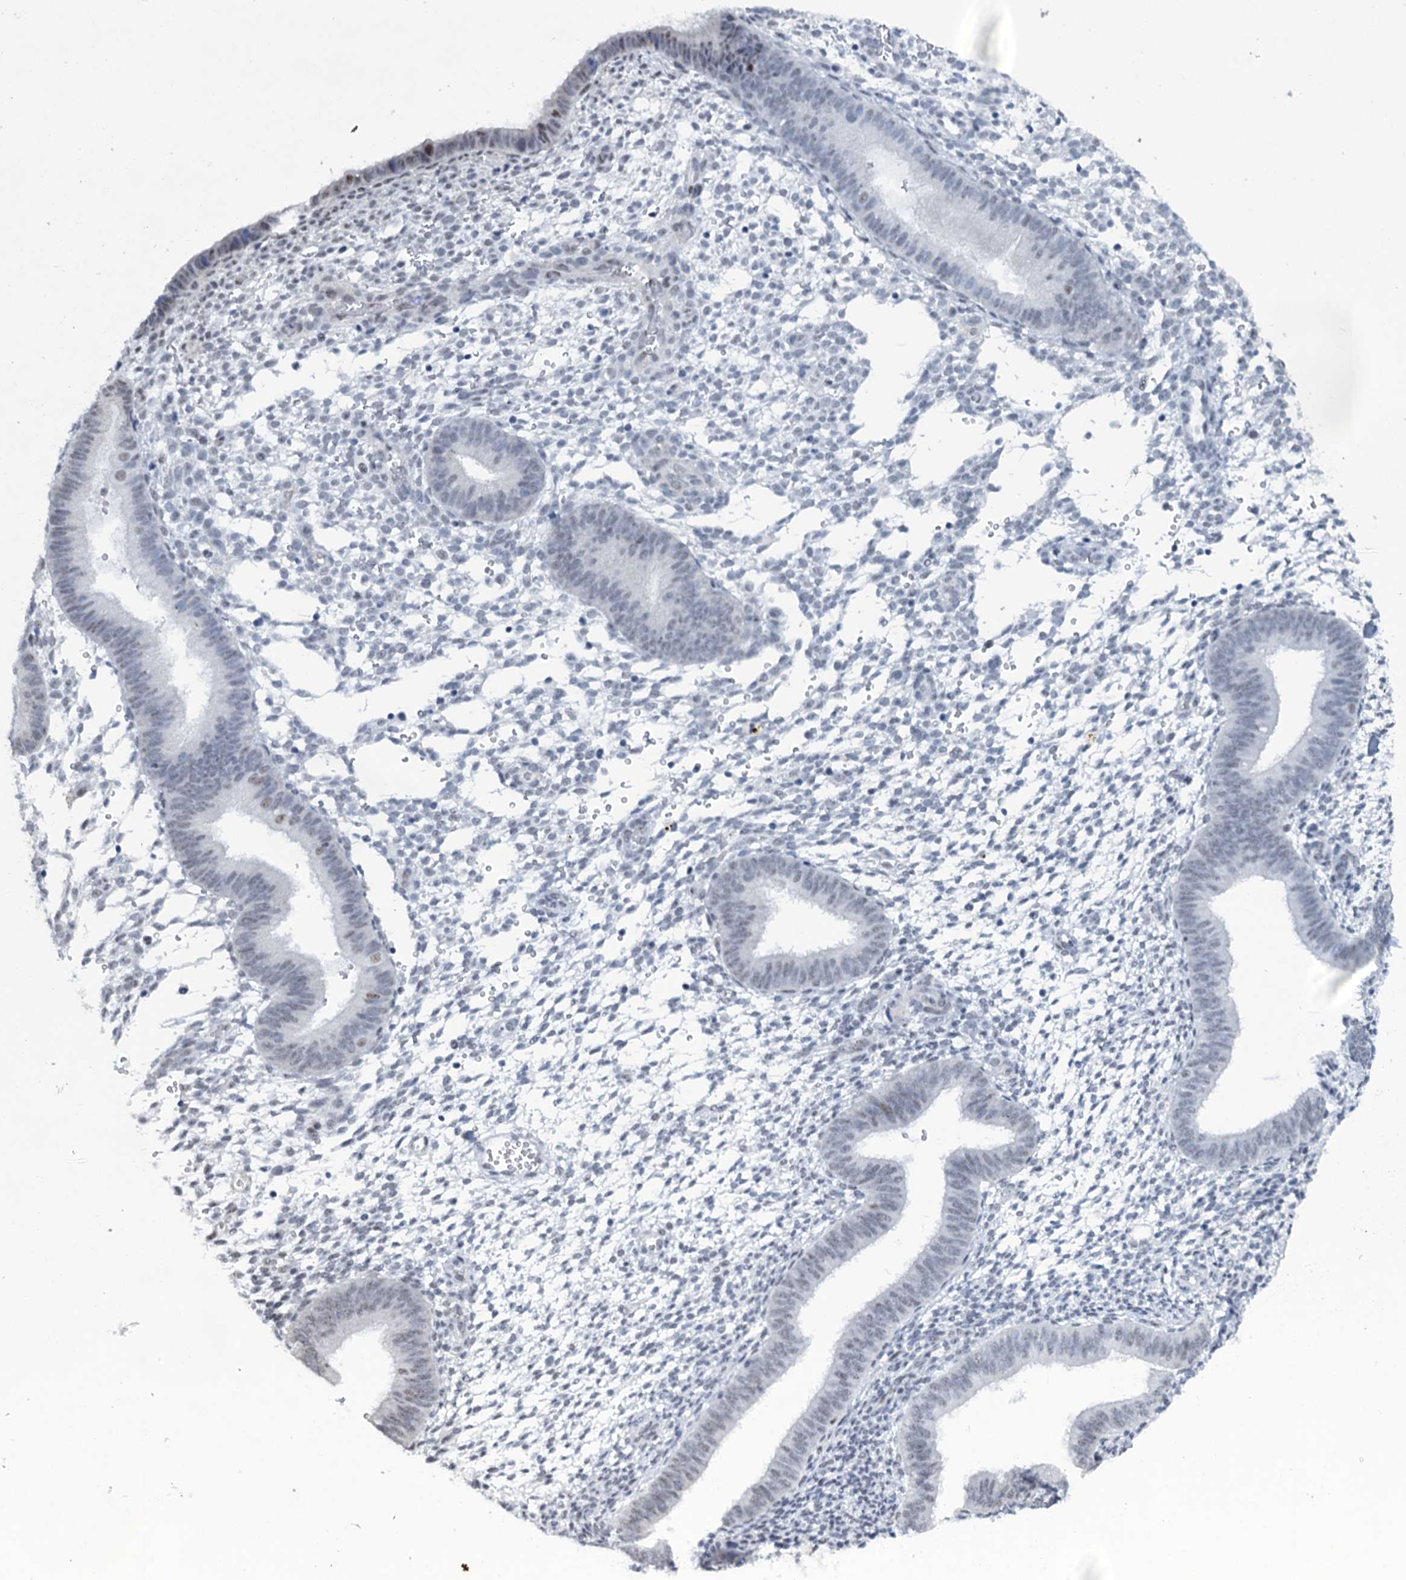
{"staining": {"intensity": "negative", "quantity": "none", "location": "none"}, "tissue": "endometrium", "cell_type": "Cells in endometrial stroma", "image_type": "normal", "snomed": [{"axis": "morphology", "description": "Normal tissue, NOS"}, {"axis": "topography", "description": "Uterus"}, {"axis": "topography", "description": "Endometrium"}], "caption": "An immunohistochemistry (IHC) photomicrograph of unremarkable endometrium is shown. There is no staining in cells in endometrial stroma of endometrium.", "gene": "SREK1", "patient": {"sex": "female", "age": 48}}